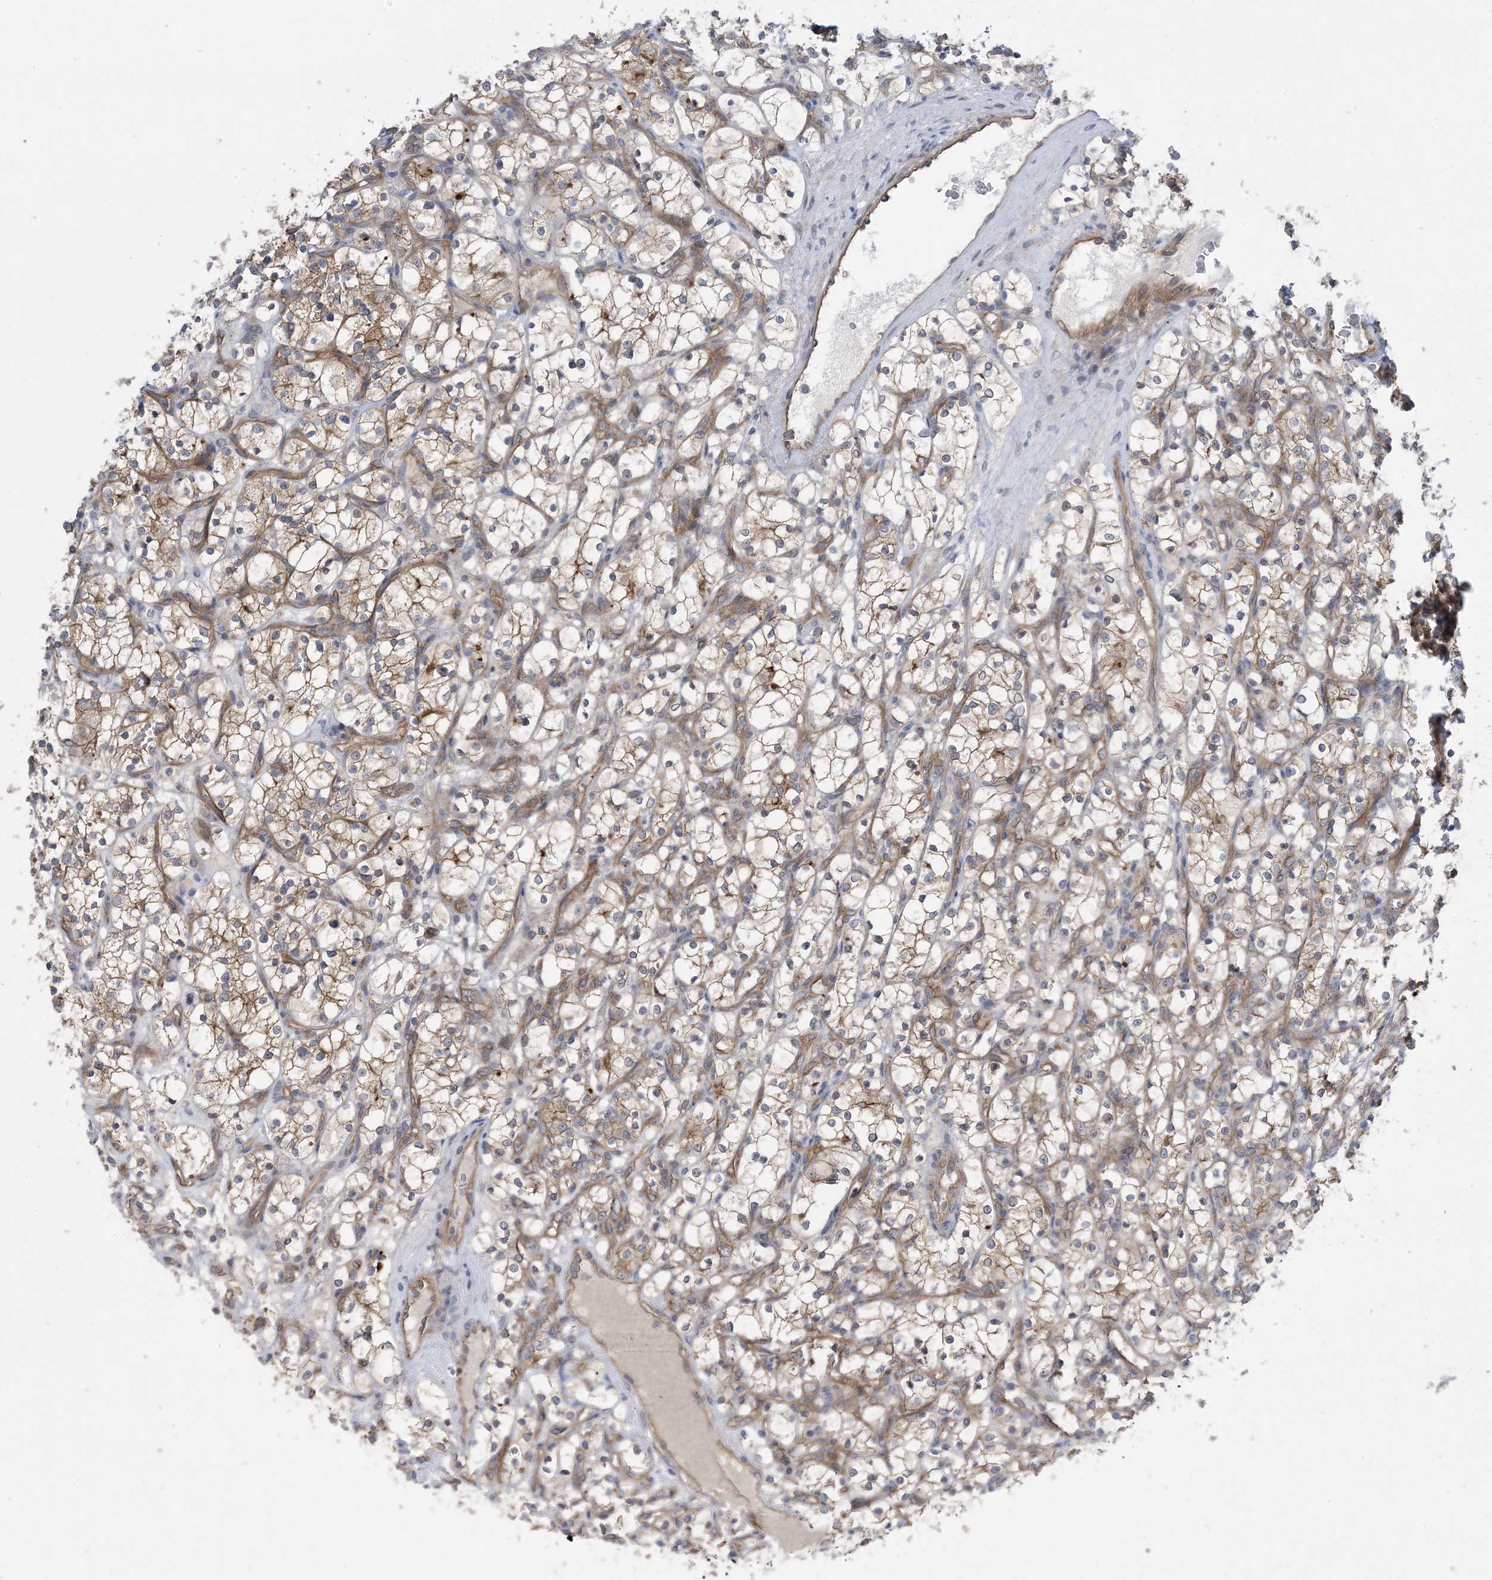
{"staining": {"intensity": "moderate", "quantity": "25%-75%", "location": "cytoplasmic/membranous"}, "tissue": "renal cancer", "cell_type": "Tumor cells", "image_type": "cancer", "snomed": [{"axis": "morphology", "description": "Adenocarcinoma, NOS"}, {"axis": "topography", "description": "Kidney"}], "caption": "Moderate cytoplasmic/membranous expression is appreciated in about 25%-75% of tumor cells in renal cancer.", "gene": "AOC1", "patient": {"sex": "female", "age": 69}}